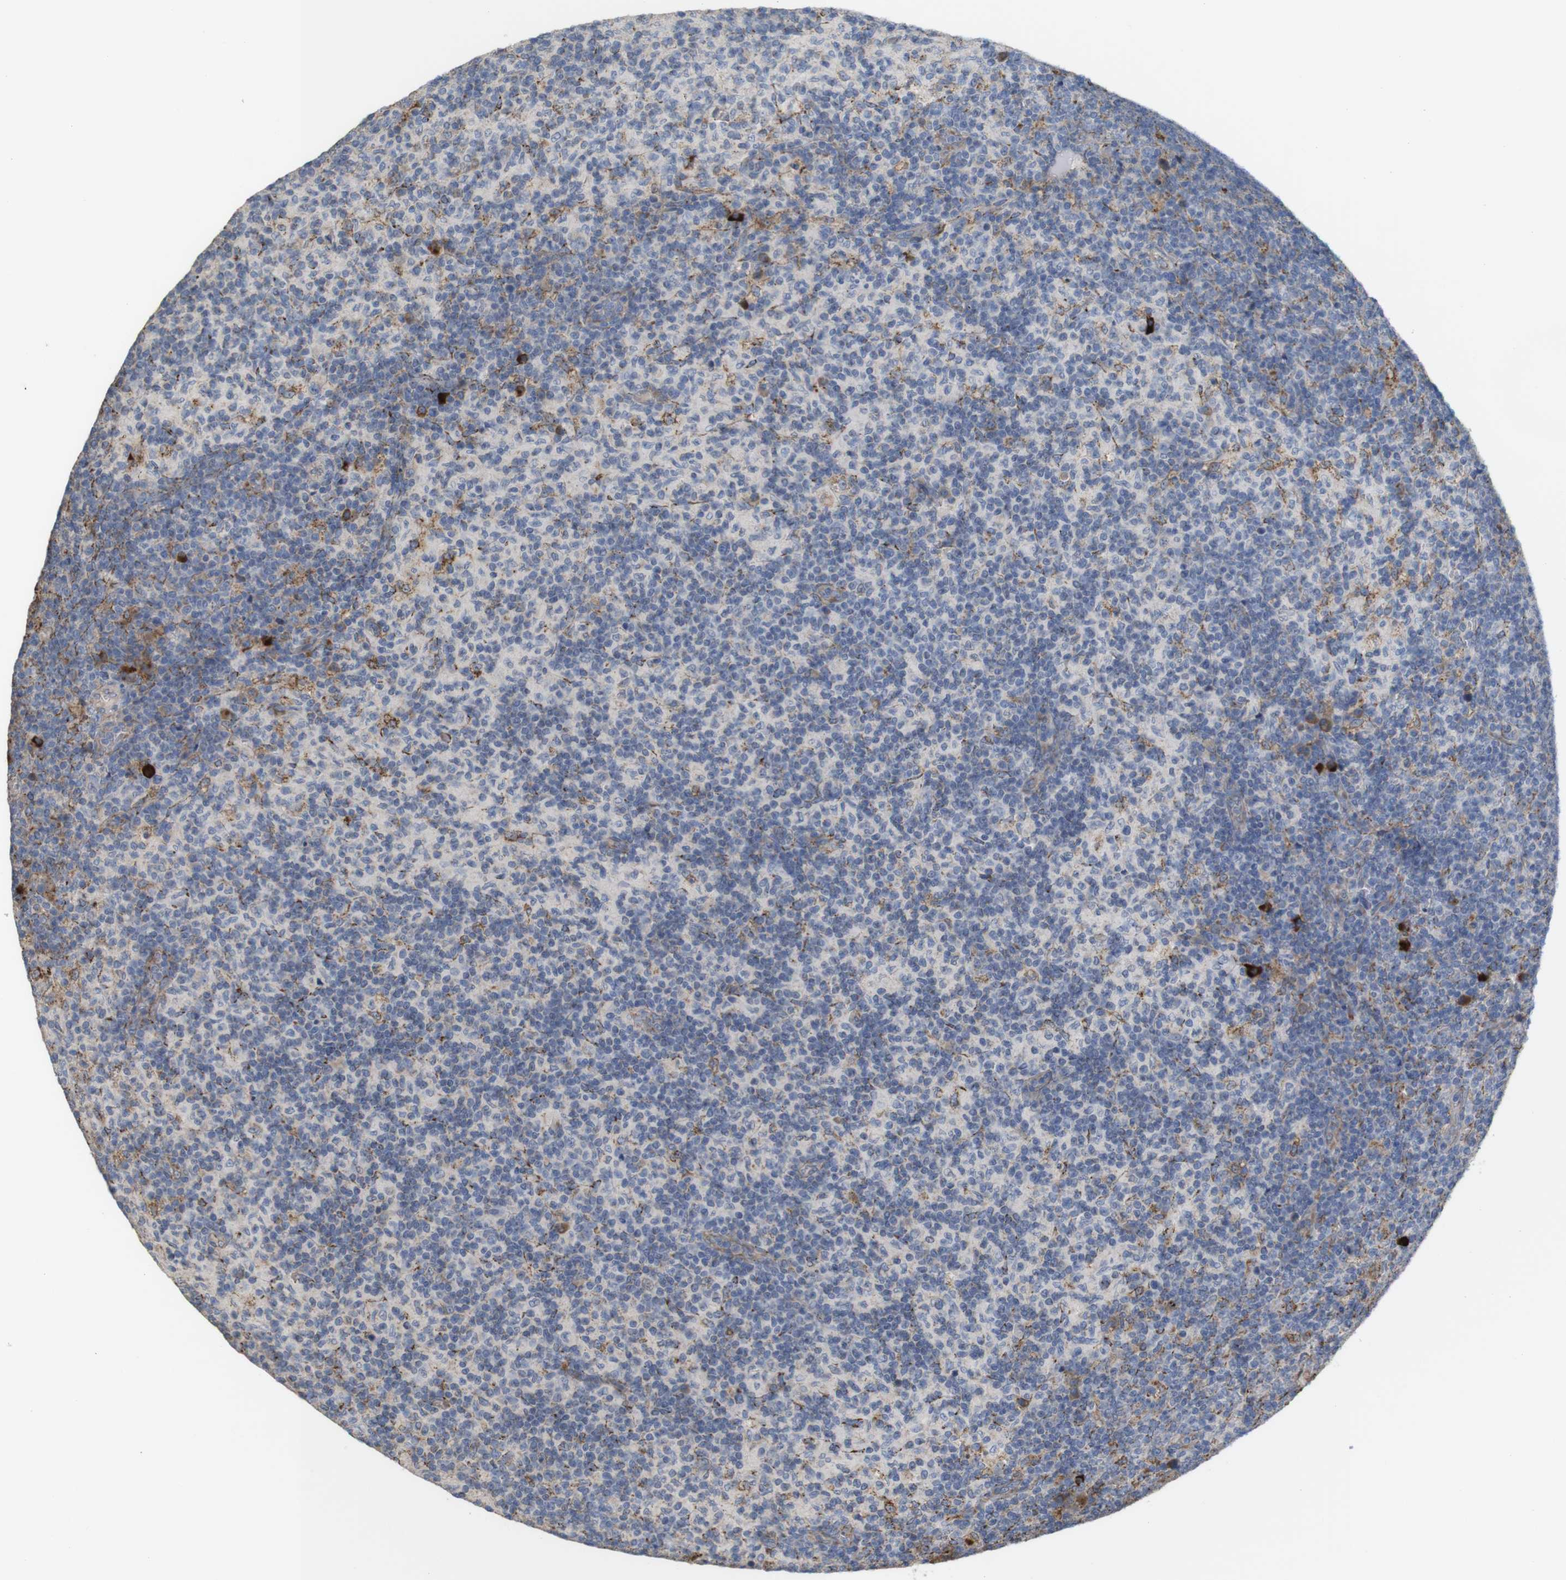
{"staining": {"intensity": "weak", "quantity": "25%-75%", "location": "nuclear"}, "tissue": "lymph node", "cell_type": "Germinal center cells", "image_type": "normal", "snomed": [{"axis": "morphology", "description": "Normal tissue, NOS"}, {"axis": "morphology", "description": "Inflammation, NOS"}, {"axis": "topography", "description": "Lymph node"}], "caption": "Immunohistochemistry histopathology image of unremarkable human lymph node stained for a protein (brown), which displays low levels of weak nuclear expression in about 25%-75% of germinal center cells.", "gene": "PTPRR", "patient": {"sex": "male", "age": 55}}